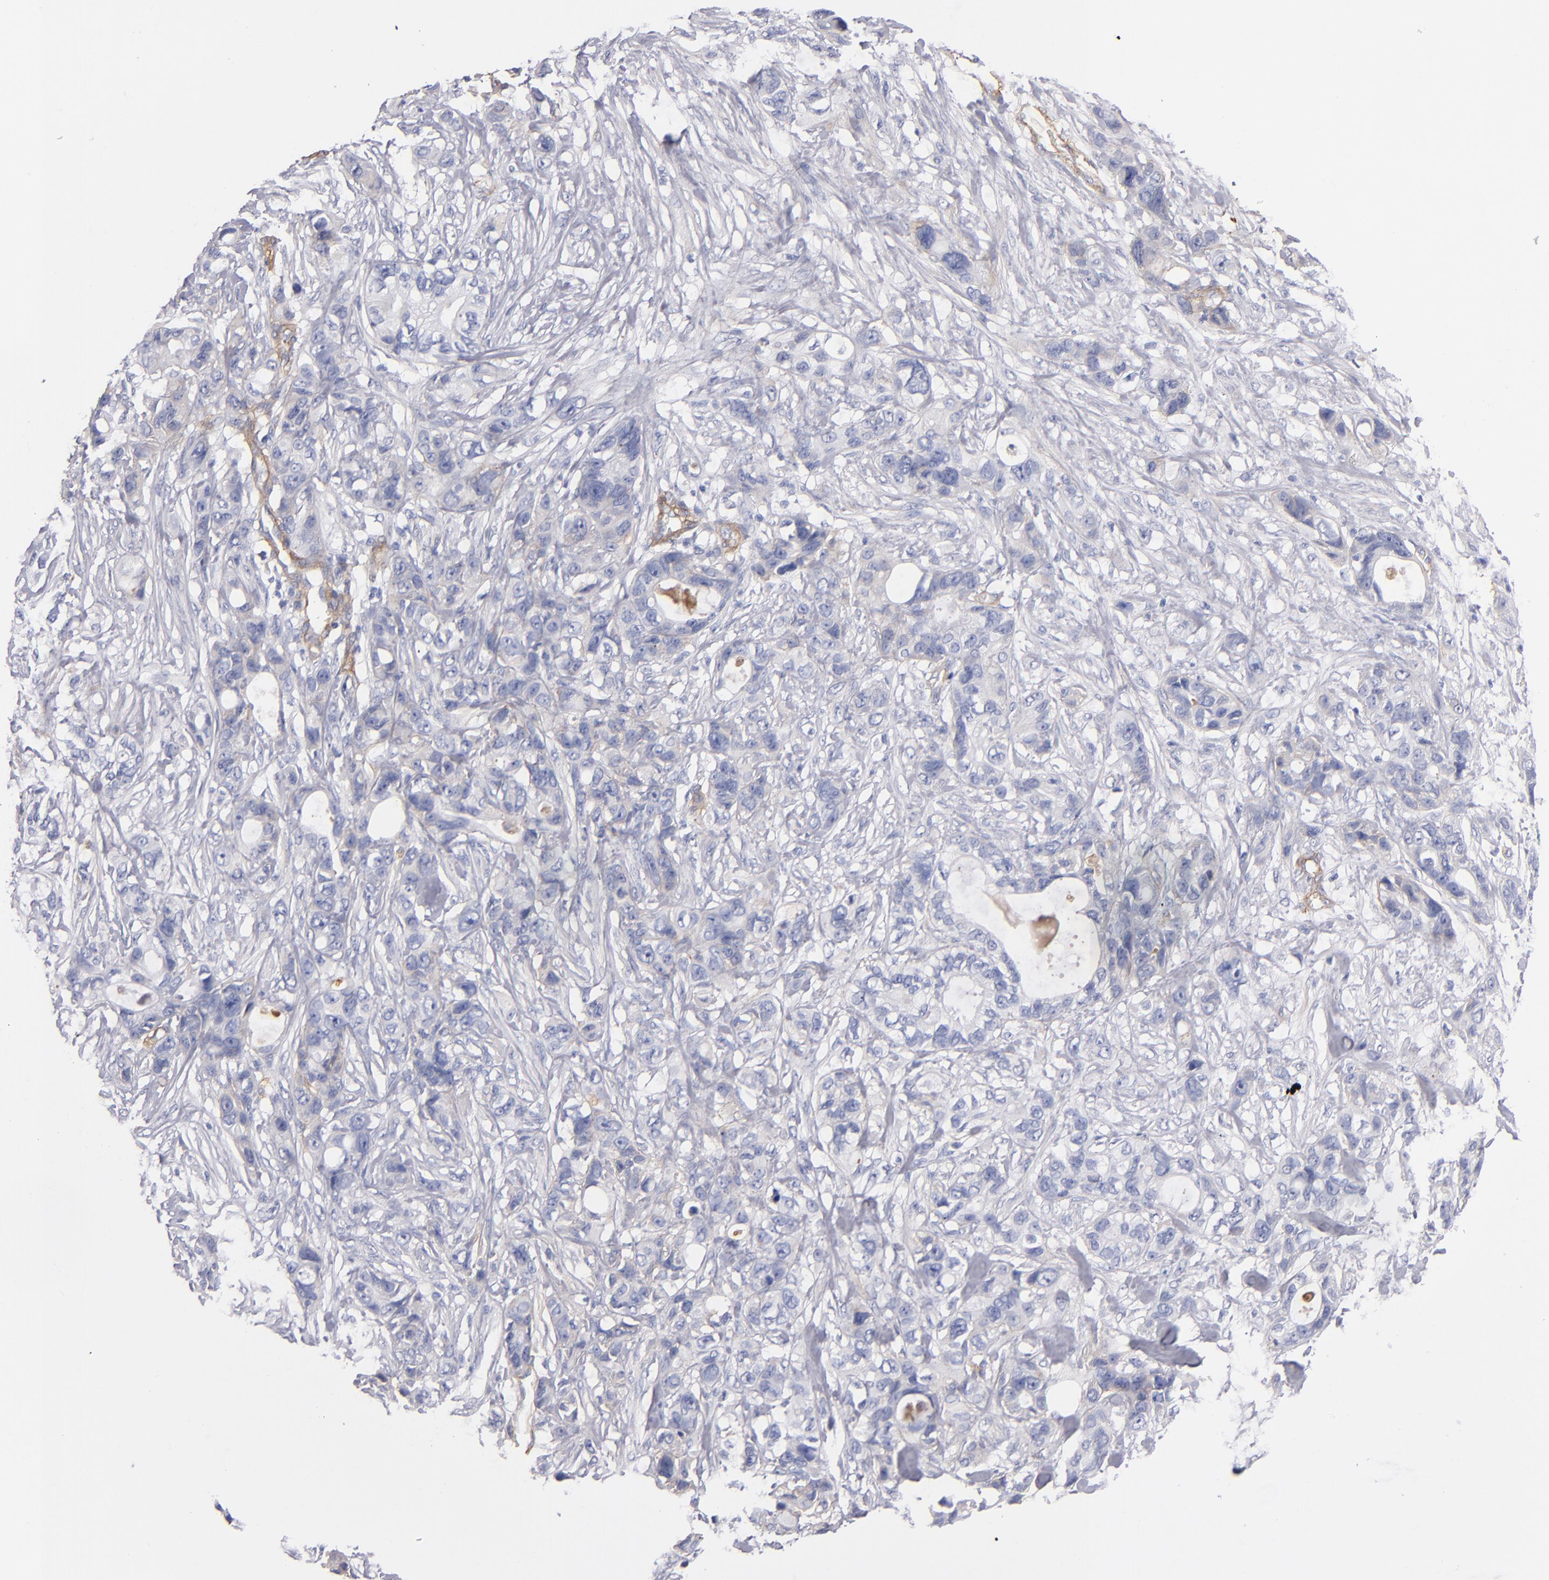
{"staining": {"intensity": "weak", "quantity": "<25%", "location": "cytoplasmic/membranous"}, "tissue": "stomach cancer", "cell_type": "Tumor cells", "image_type": "cancer", "snomed": [{"axis": "morphology", "description": "Adenocarcinoma, NOS"}, {"axis": "topography", "description": "Stomach, upper"}], "caption": "The immunohistochemistry (IHC) photomicrograph has no significant staining in tumor cells of stomach cancer (adenocarcinoma) tissue.", "gene": "LAMC1", "patient": {"sex": "male", "age": 47}}